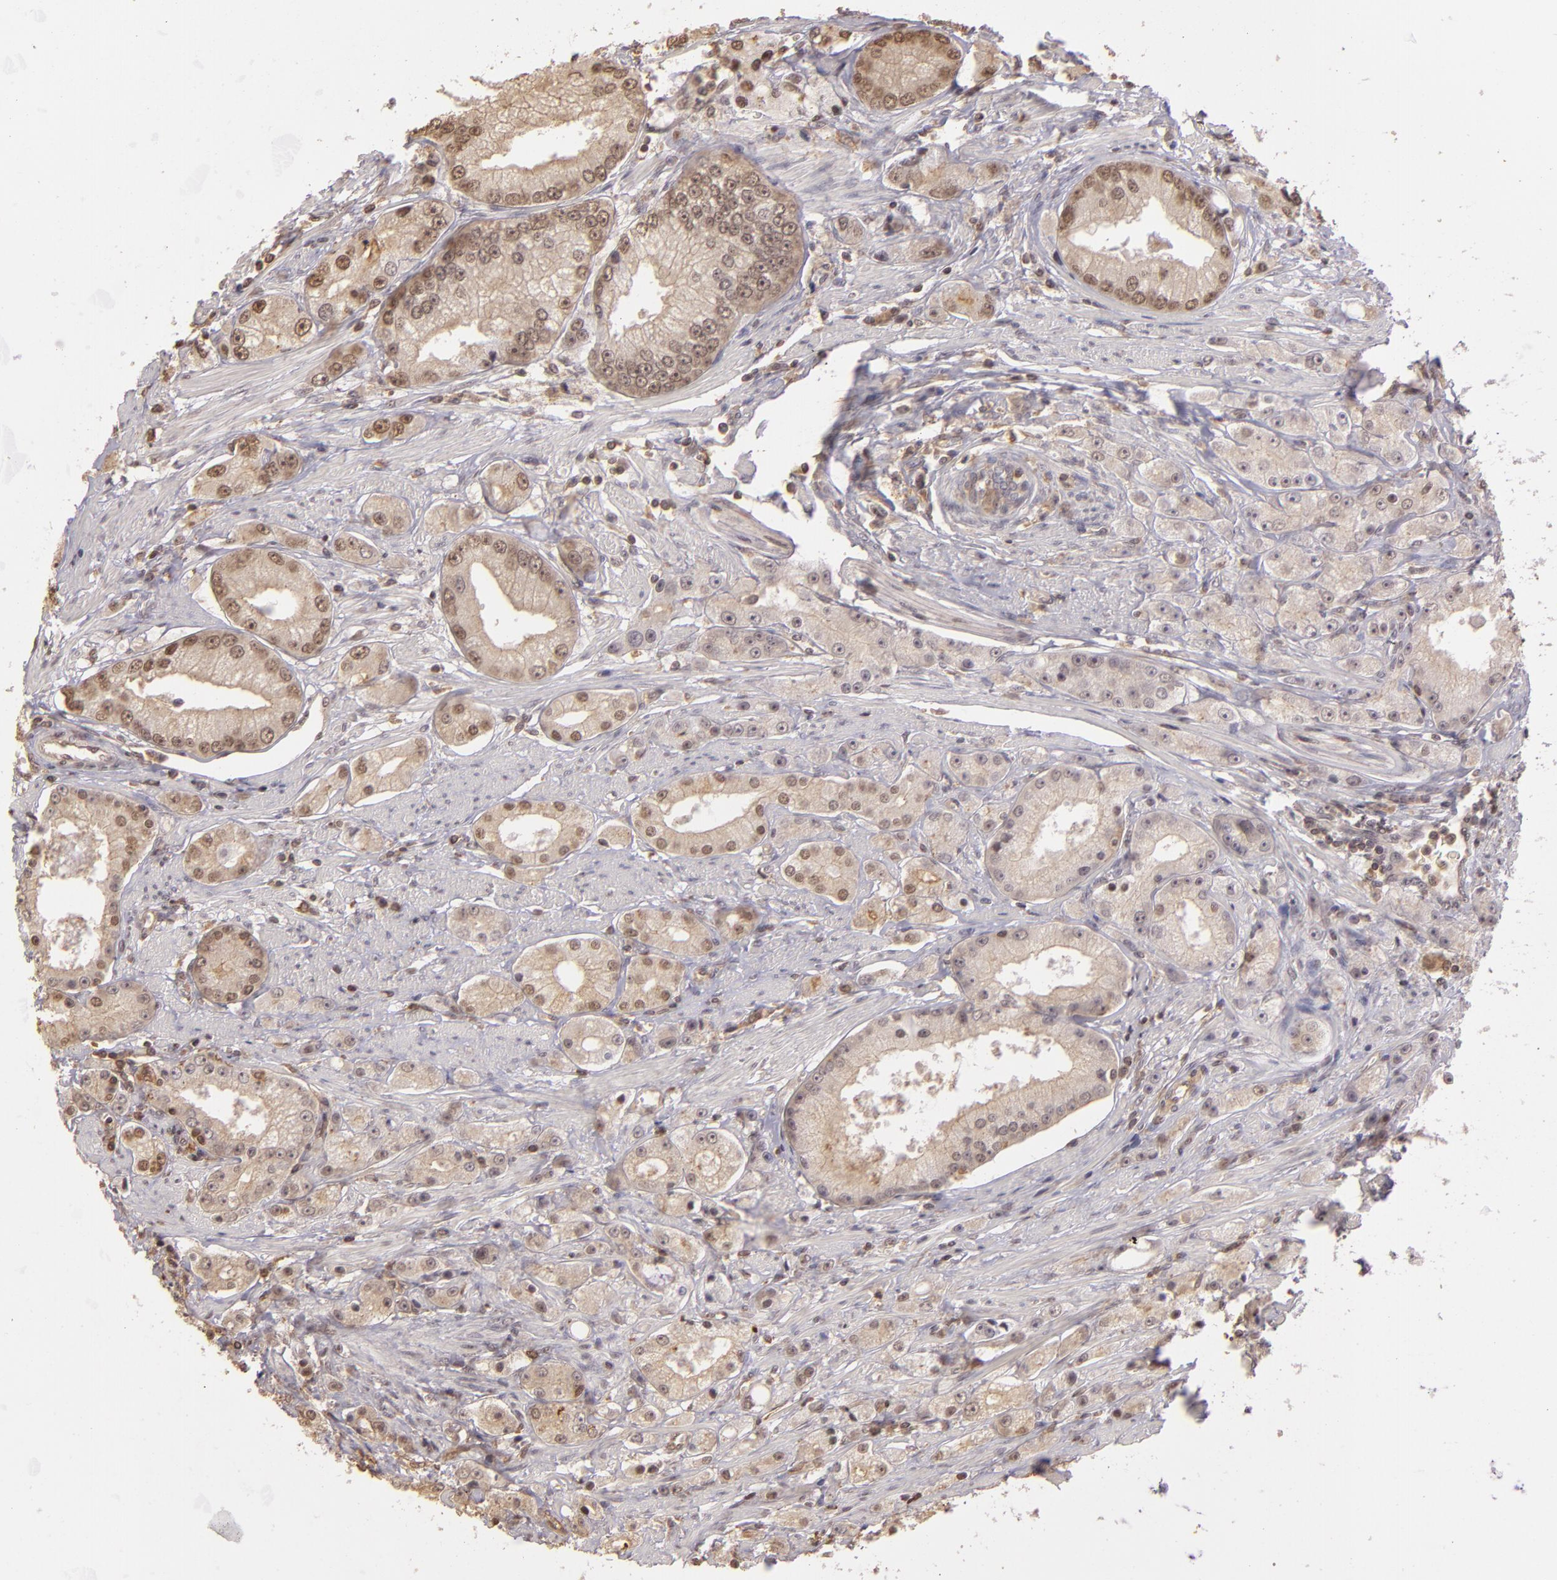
{"staining": {"intensity": "weak", "quantity": ">75%", "location": "cytoplasmic/membranous"}, "tissue": "prostate cancer", "cell_type": "Tumor cells", "image_type": "cancer", "snomed": [{"axis": "morphology", "description": "Adenocarcinoma, Medium grade"}, {"axis": "topography", "description": "Prostate"}], "caption": "Protein analysis of prostate cancer tissue exhibits weak cytoplasmic/membranous expression in approximately >75% of tumor cells.", "gene": "ARPC2", "patient": {"sex": "male", "age": 72}}